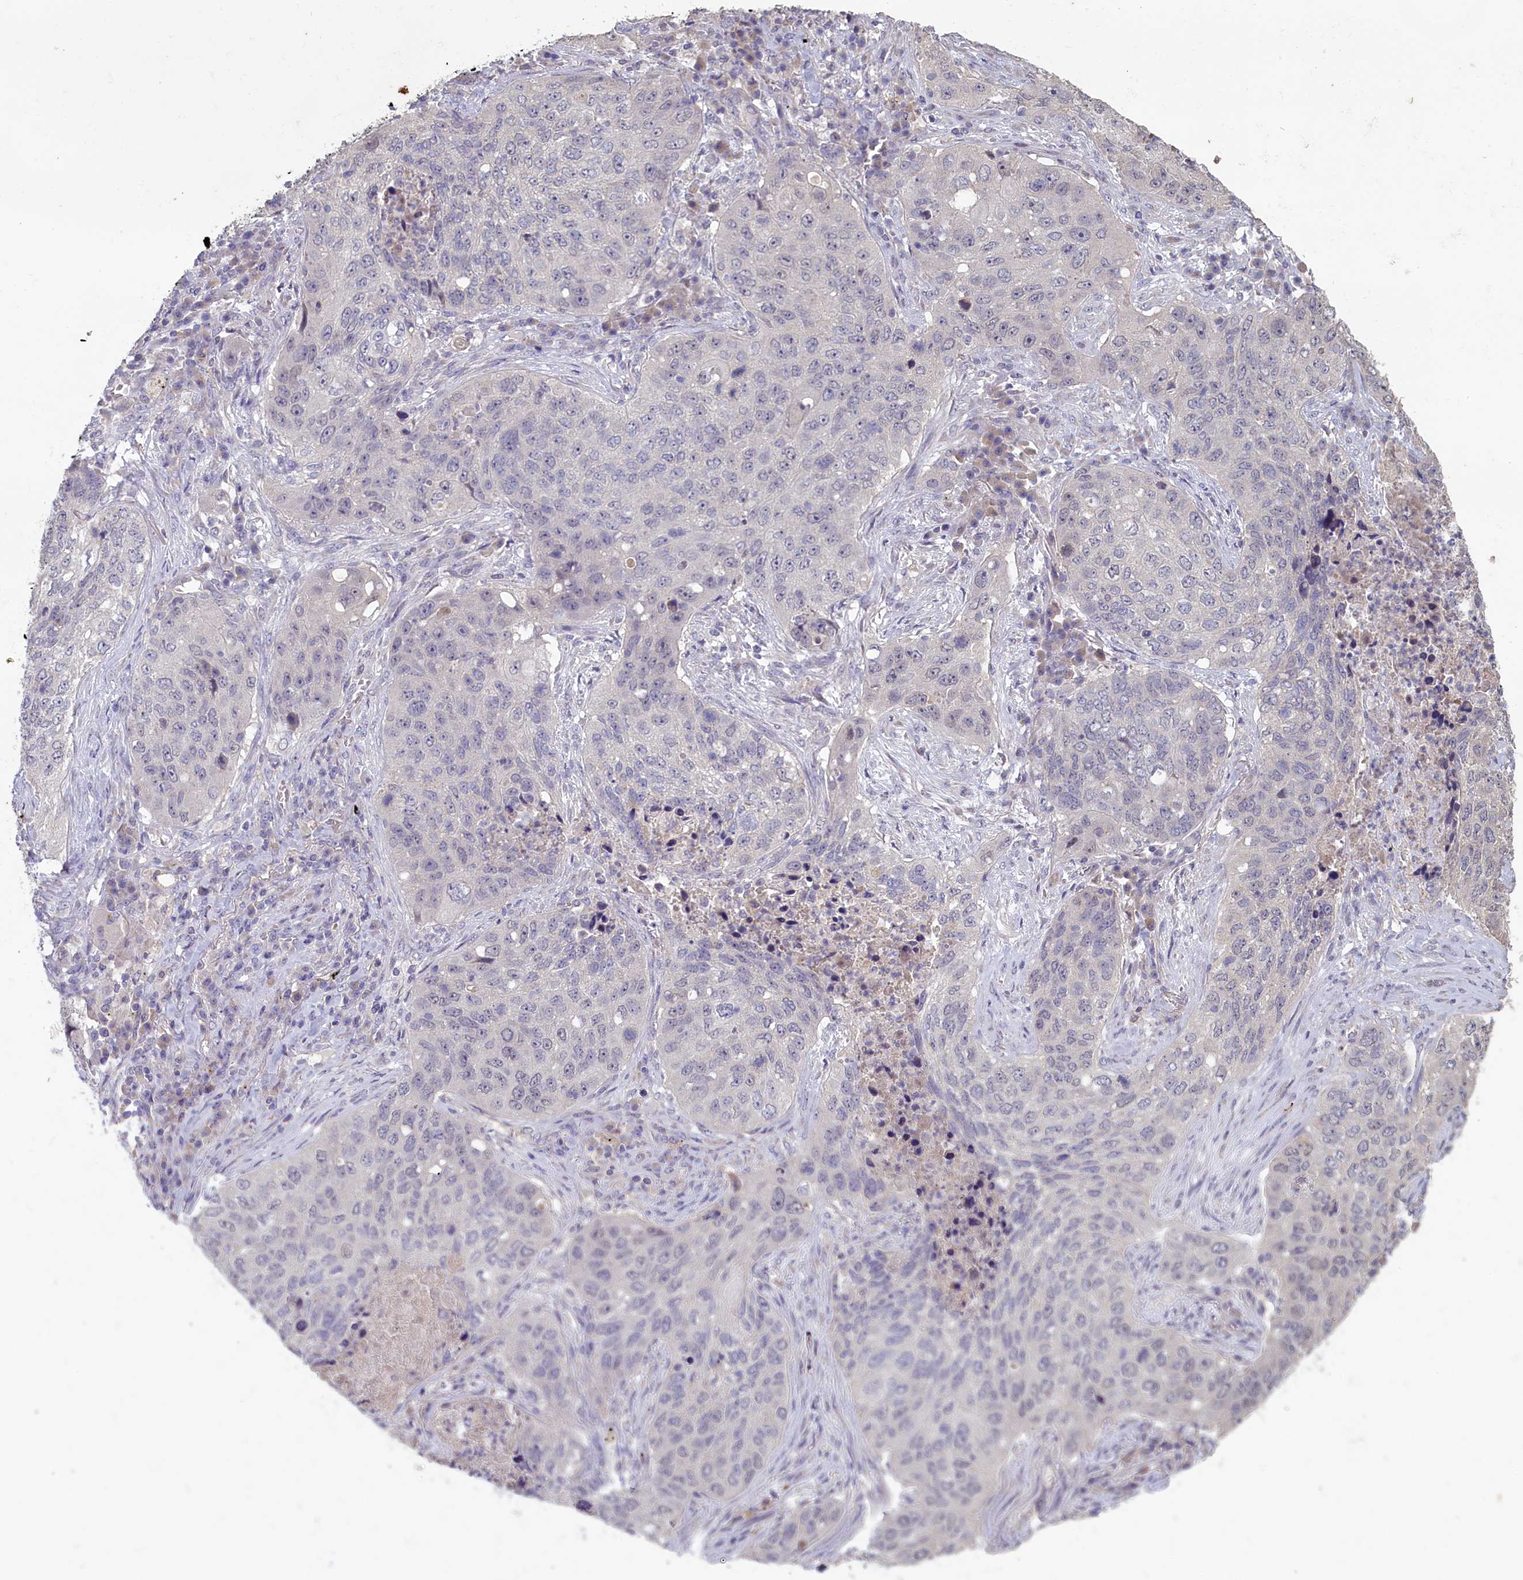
{"staining": {"intensity": "negative", "quantity": "none", "location": "none"}, "tissue": "lung cancer", "cell_type": "Tumor cells", "image_type": "cancer", "snomed": [{"axis": "morphology", "description": "Squamous cell carcinoma, NOS"}, {"axis": "topography", "description": "Lung"}], "caption": "A high-resolution histopathology image shows IHC staining of lung squamous cell carcinoma, which displays no significant positivity in tumor cells. (DAB immunohistochemistry, high magnification).", "gene": "ATF7IP2", "patient": {"sex": "female", "age": 63}}